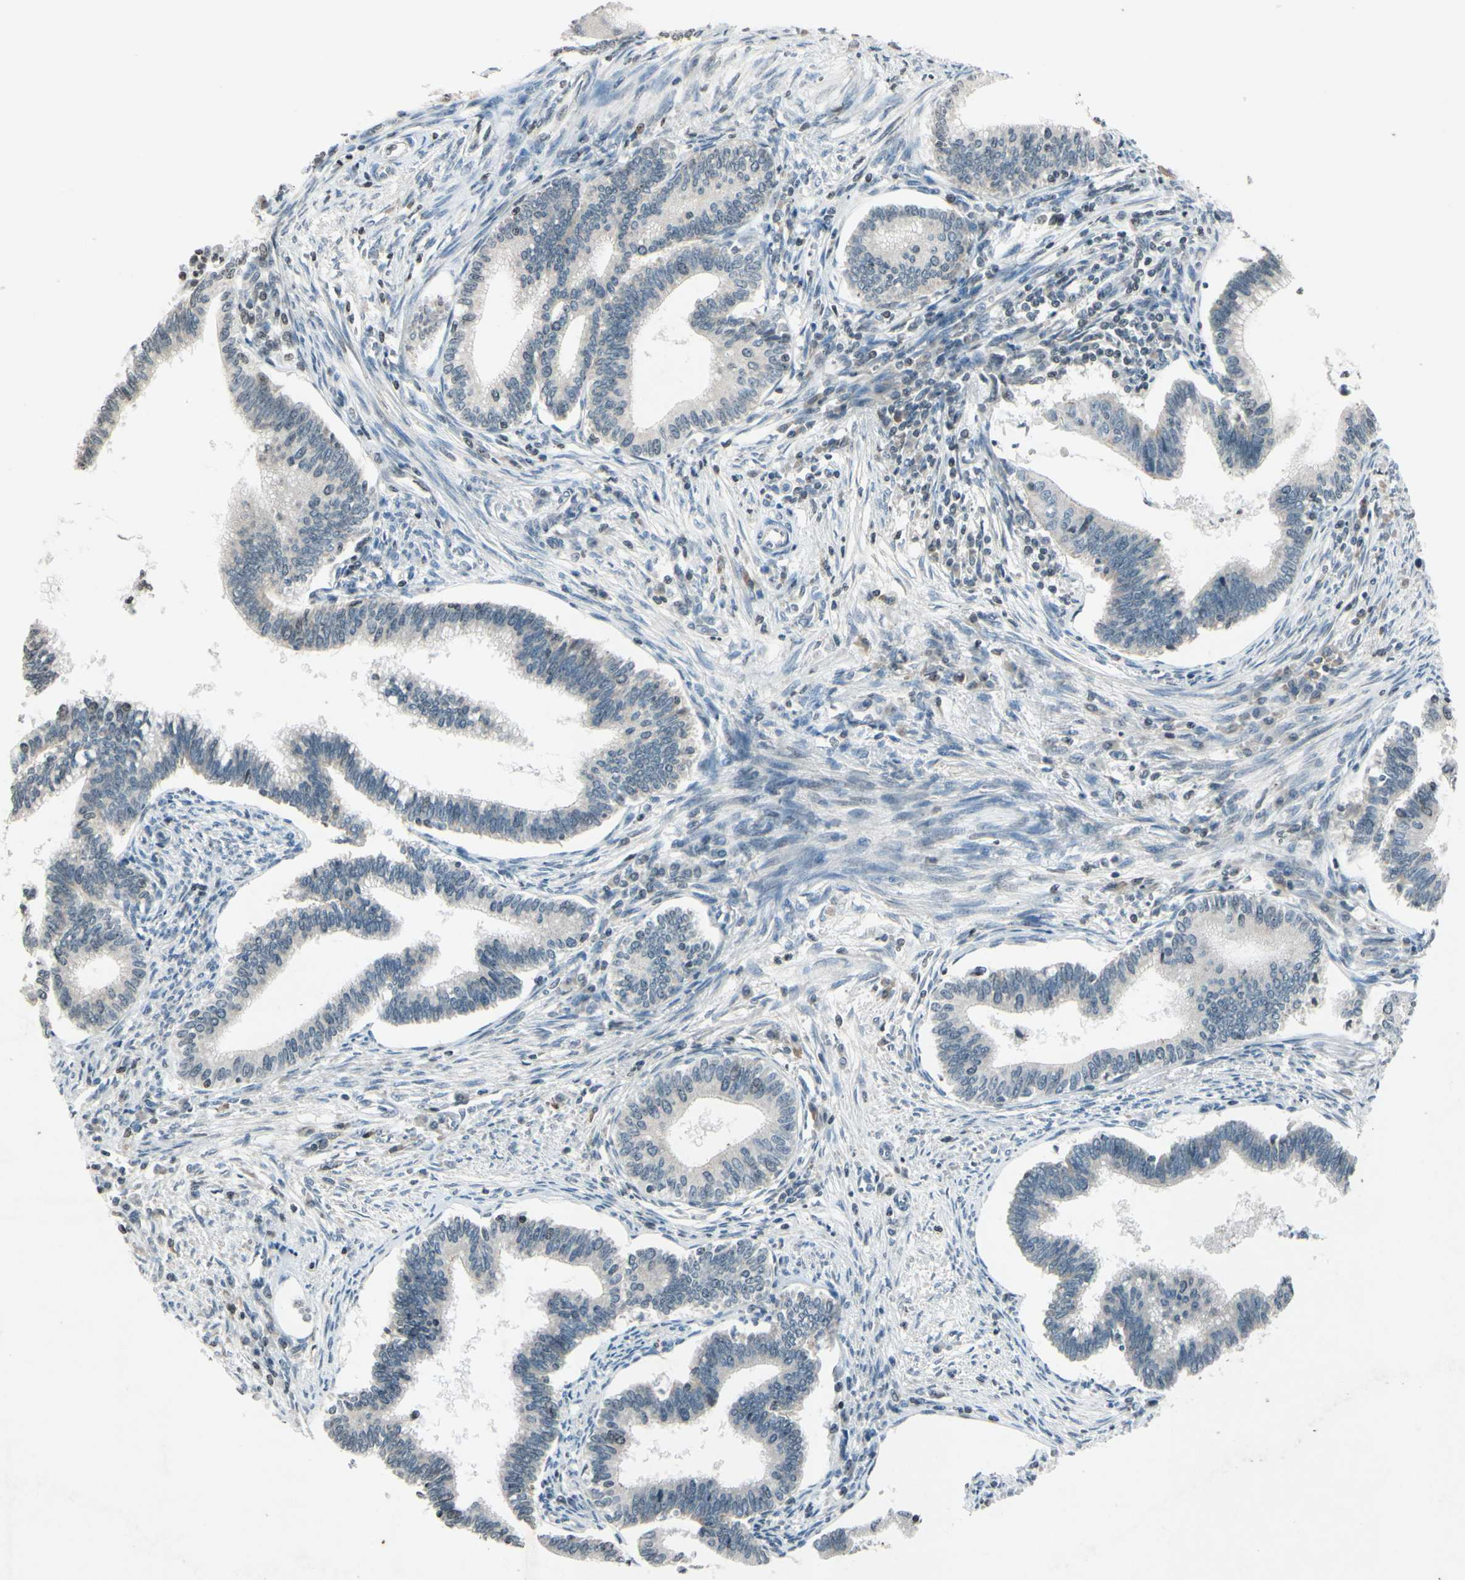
{"staining": {"intensity": "weak", "quantity": ">75%", "location": "cytoplasmic/membranous"}, "tissue": "cervical cancer", "cell_type": "Tumor cells", "image_type": "cancer", "snomed": [{"axis": "morphology", "description": "Adenocarcinoma, NOS"}, {"axis": "topography", "description": "Cervix"}], "caption": "This histopathology image reveals immunohistochemistry (IHC) staining of cervical adenocarcinoma, with low weak cytoplasmic/membranous positivity in approximately >75% of tumor cells.", "gene": "CLDN11", "patient": {"sex": "female", "age": 36}}